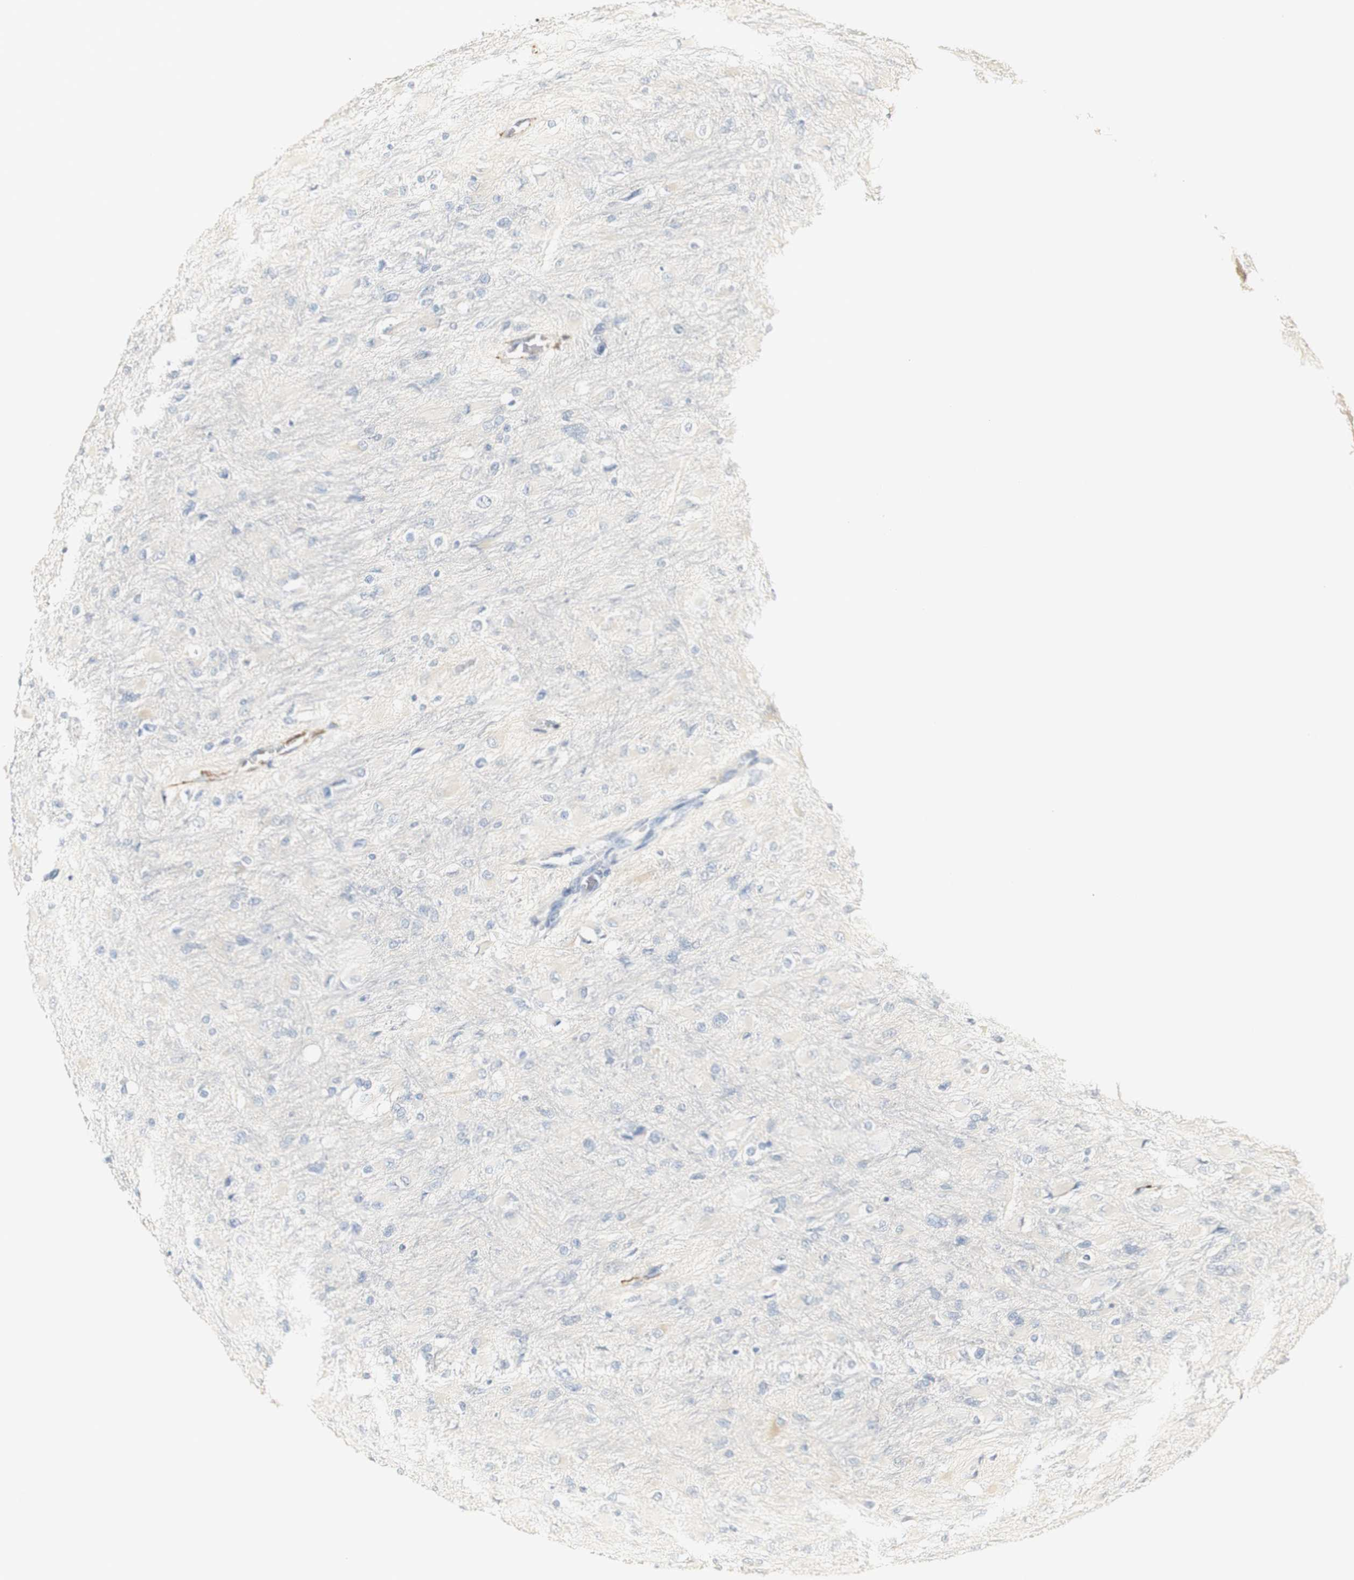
{"staining": {"intensity": "negative", "quantity": "none", "location": "none"}, "tissue": "glioma", "cell_type": "Tumor cells", "image_type": "cancer", "snomed": [{"axis": "morphology", "description": "Glioma, malignant, High grade"}, {"axis": "topography", "description": "Cerebral cortex"}], "caption": "Immunohistochemical staining of human malignant high-grade glioma demonstrates no significant positivity in tumor cells. Brightfield microscopy of immunohistochemistry stained with DAB (3,3'-diaminobenzidine) (brown) and hematoxylin (blue), captured at high magnification.", "gene": "FMO3", "patient": {"sex": "female", "age": 36}}